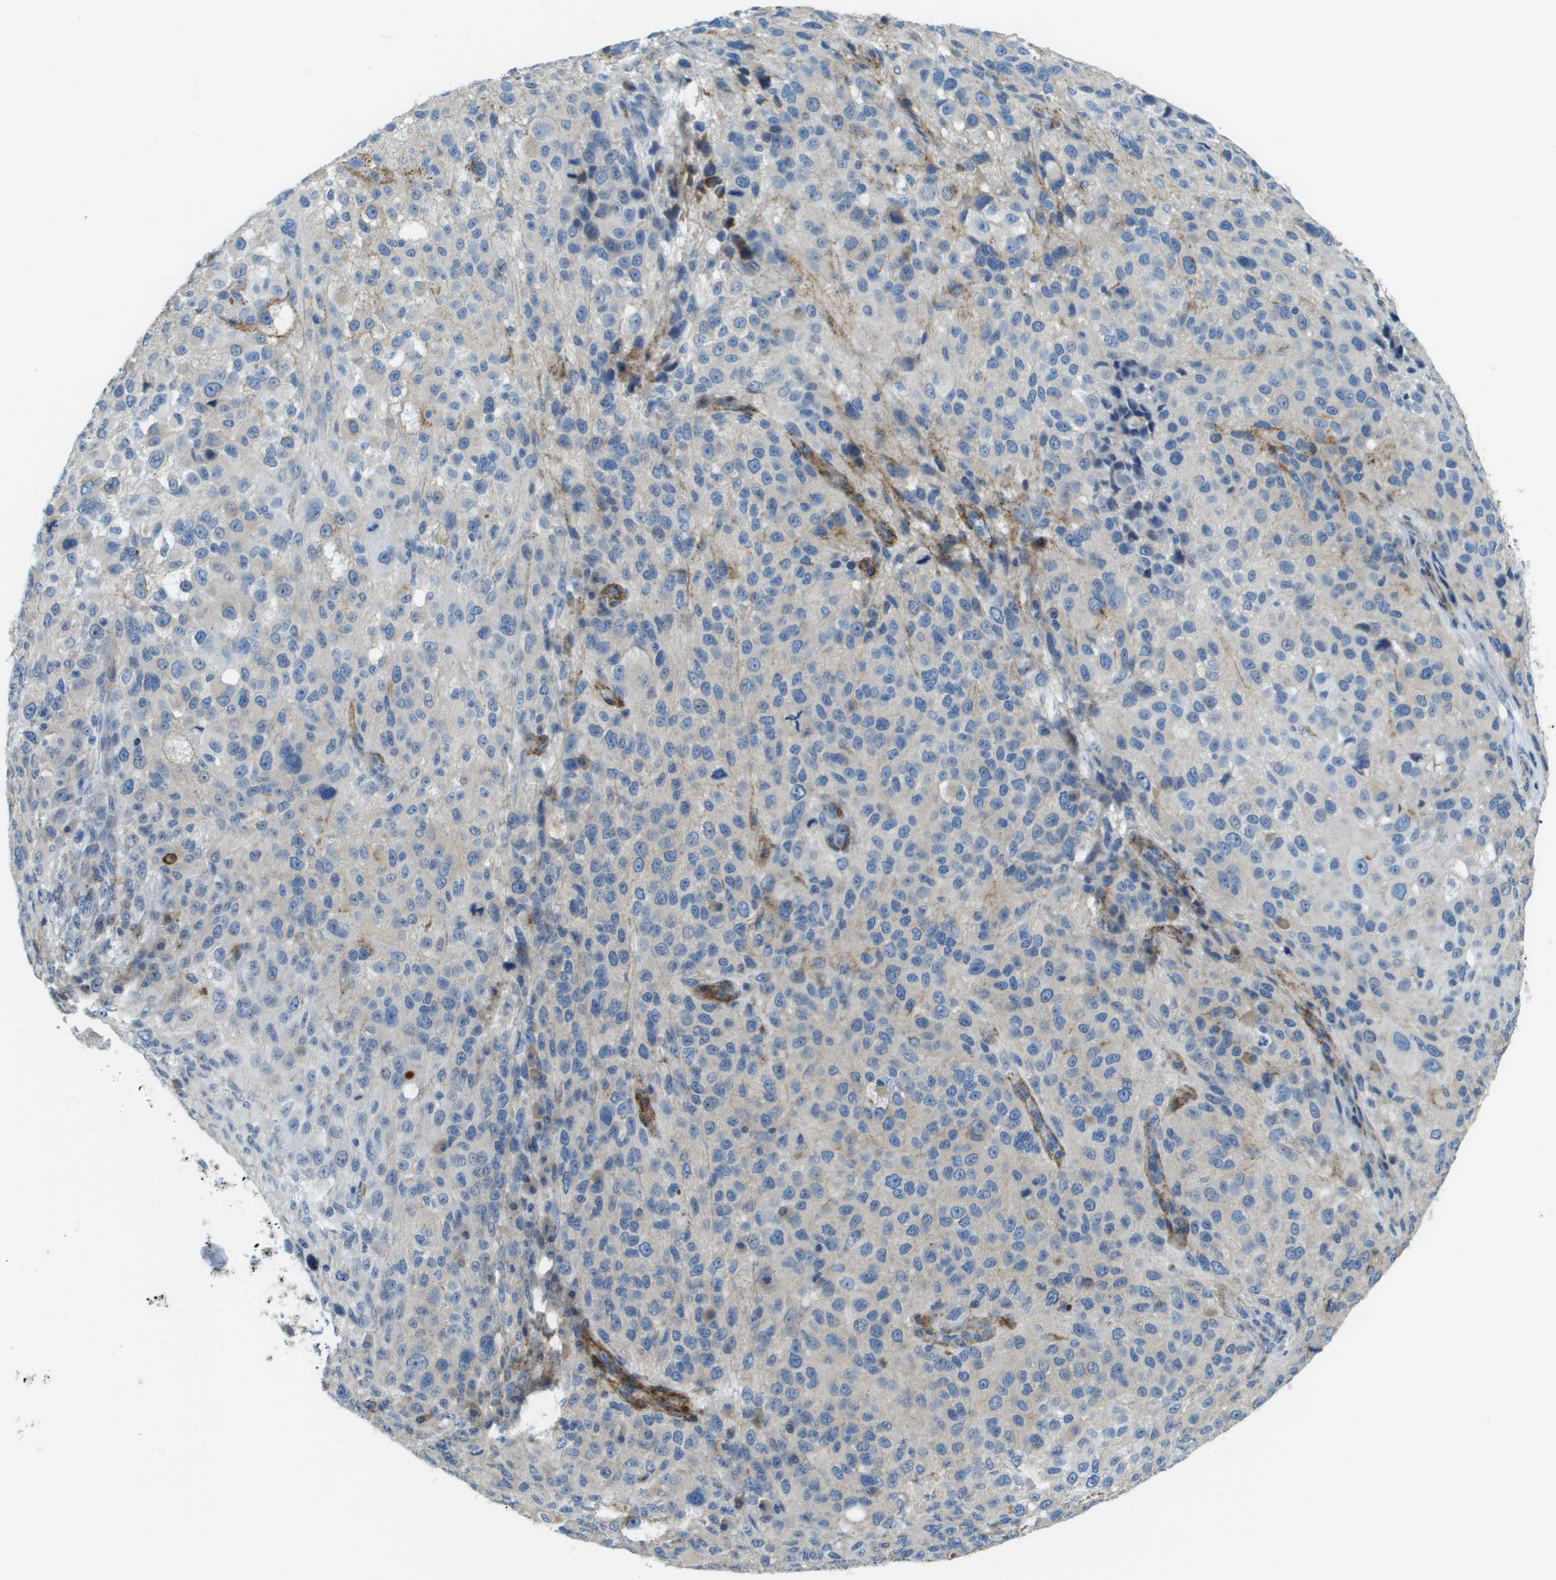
{"staining": {"intensity": "weak", "quantity": "<25%", "location": "cytoplasmic/membranous"}, "tissue": "melanoma", "cell_type": "Tumor cells", "image_type": "cancer", "snomed": [{"axis": "morphology", "description": "Necrosis, NOS"}, {"axis": "morphology", "description": "Malignant melanoma, NOS"}, {"axis": "topography", "description": "Skin"}], "caption": "An image of malignant melanoma stained for a protein shows no brown staining in tumor cells.", "gene": "SDC1", "patient": {"sex": "female", "age": 87}}